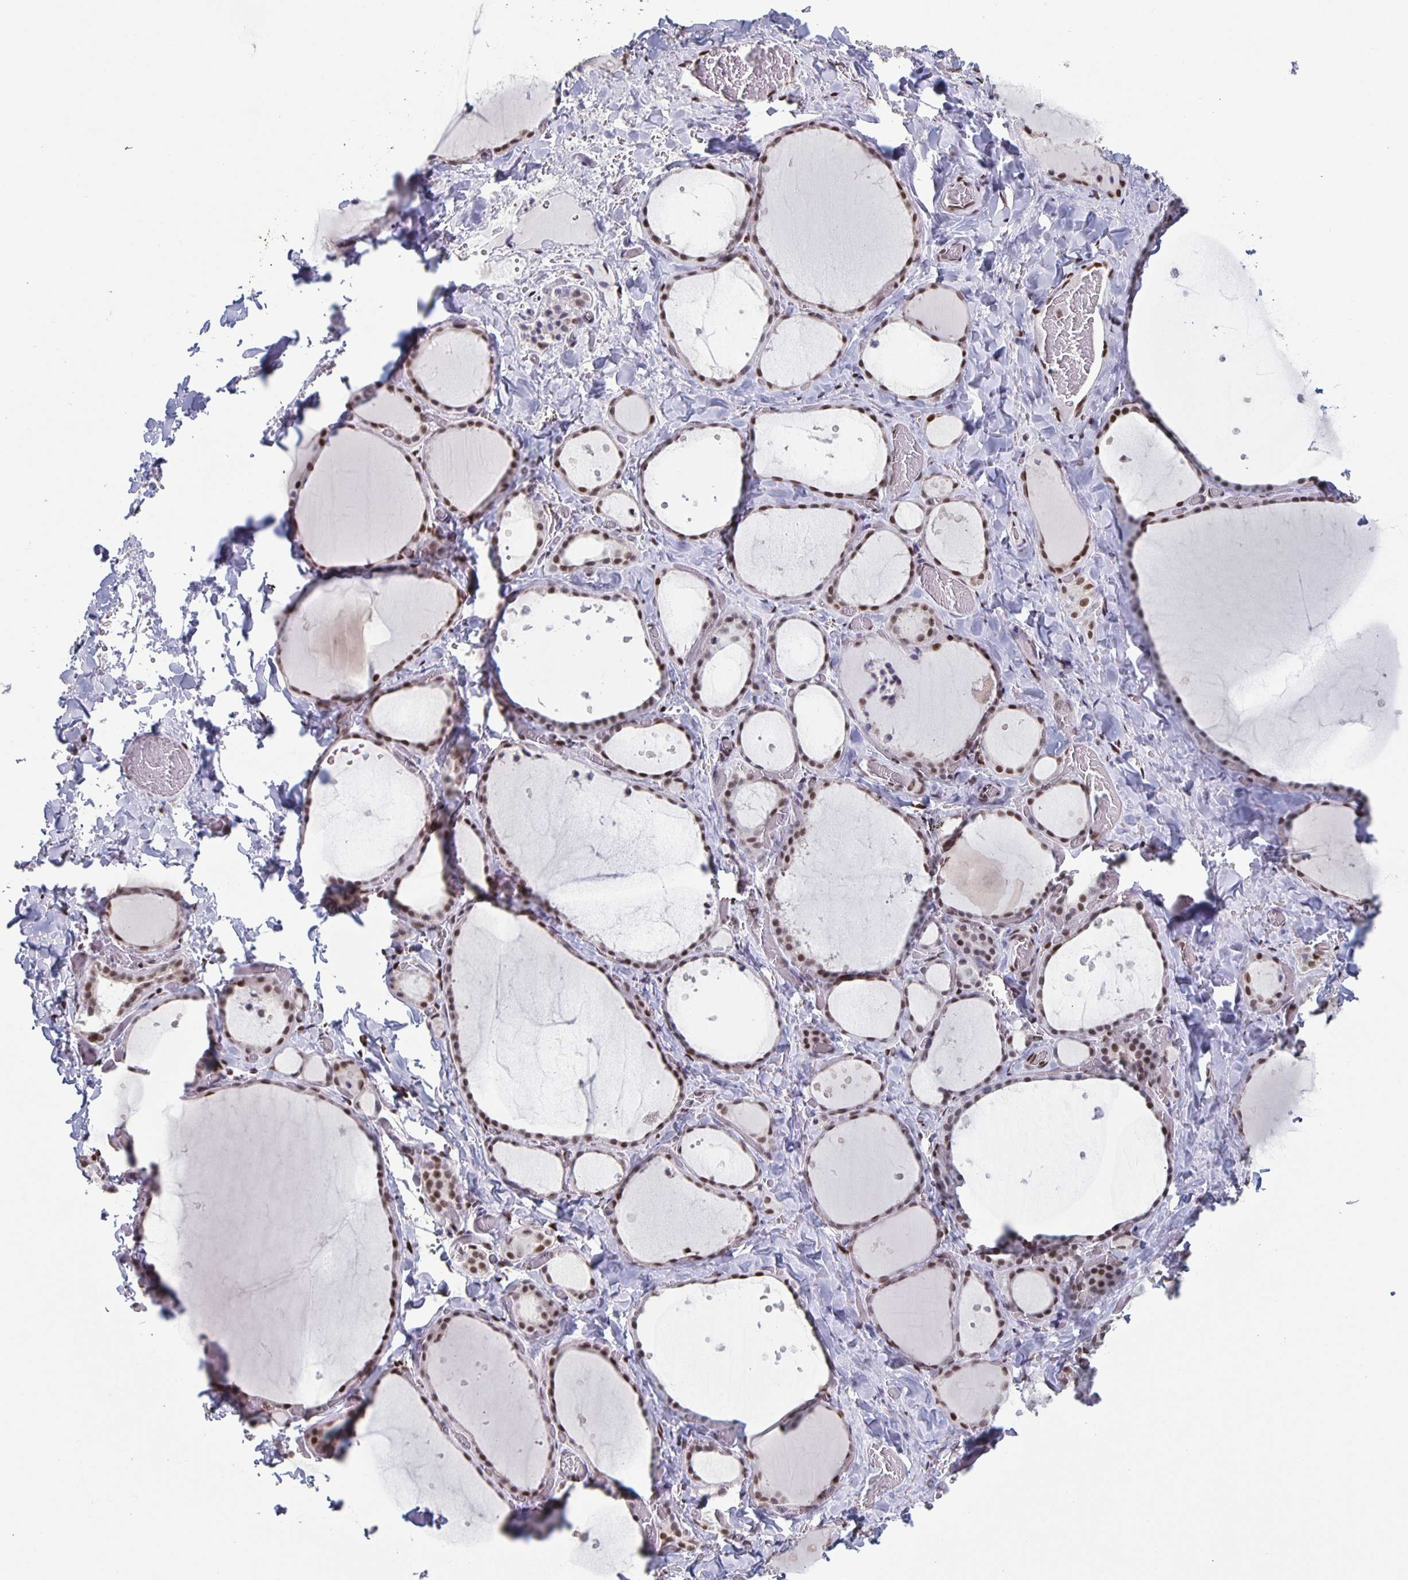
{"staining": {"intensity": "moderate", "quantity": ">75%", "location": "nuclear"}, "tissue": "thyroid gland", "cell_type": "Glandular cells", "image_type": "normal", "snomed": [{"axis": "morphology", "description": "Normal tissue, NOS"}, {"axis": "topography", "description": "Thyroid gland"}], "caption": "Immunohistochemistry of unremarkable thyroid gland exhibits medium levels of moderate nuclear staining in approximately >75% of glandular cells. Using DAB (brown) and hematoxylin (blue) stains, captured at high magnification using brightfield microscopy.", "gene": "JUND", "patient": {"sex": "female", "age": 36}}